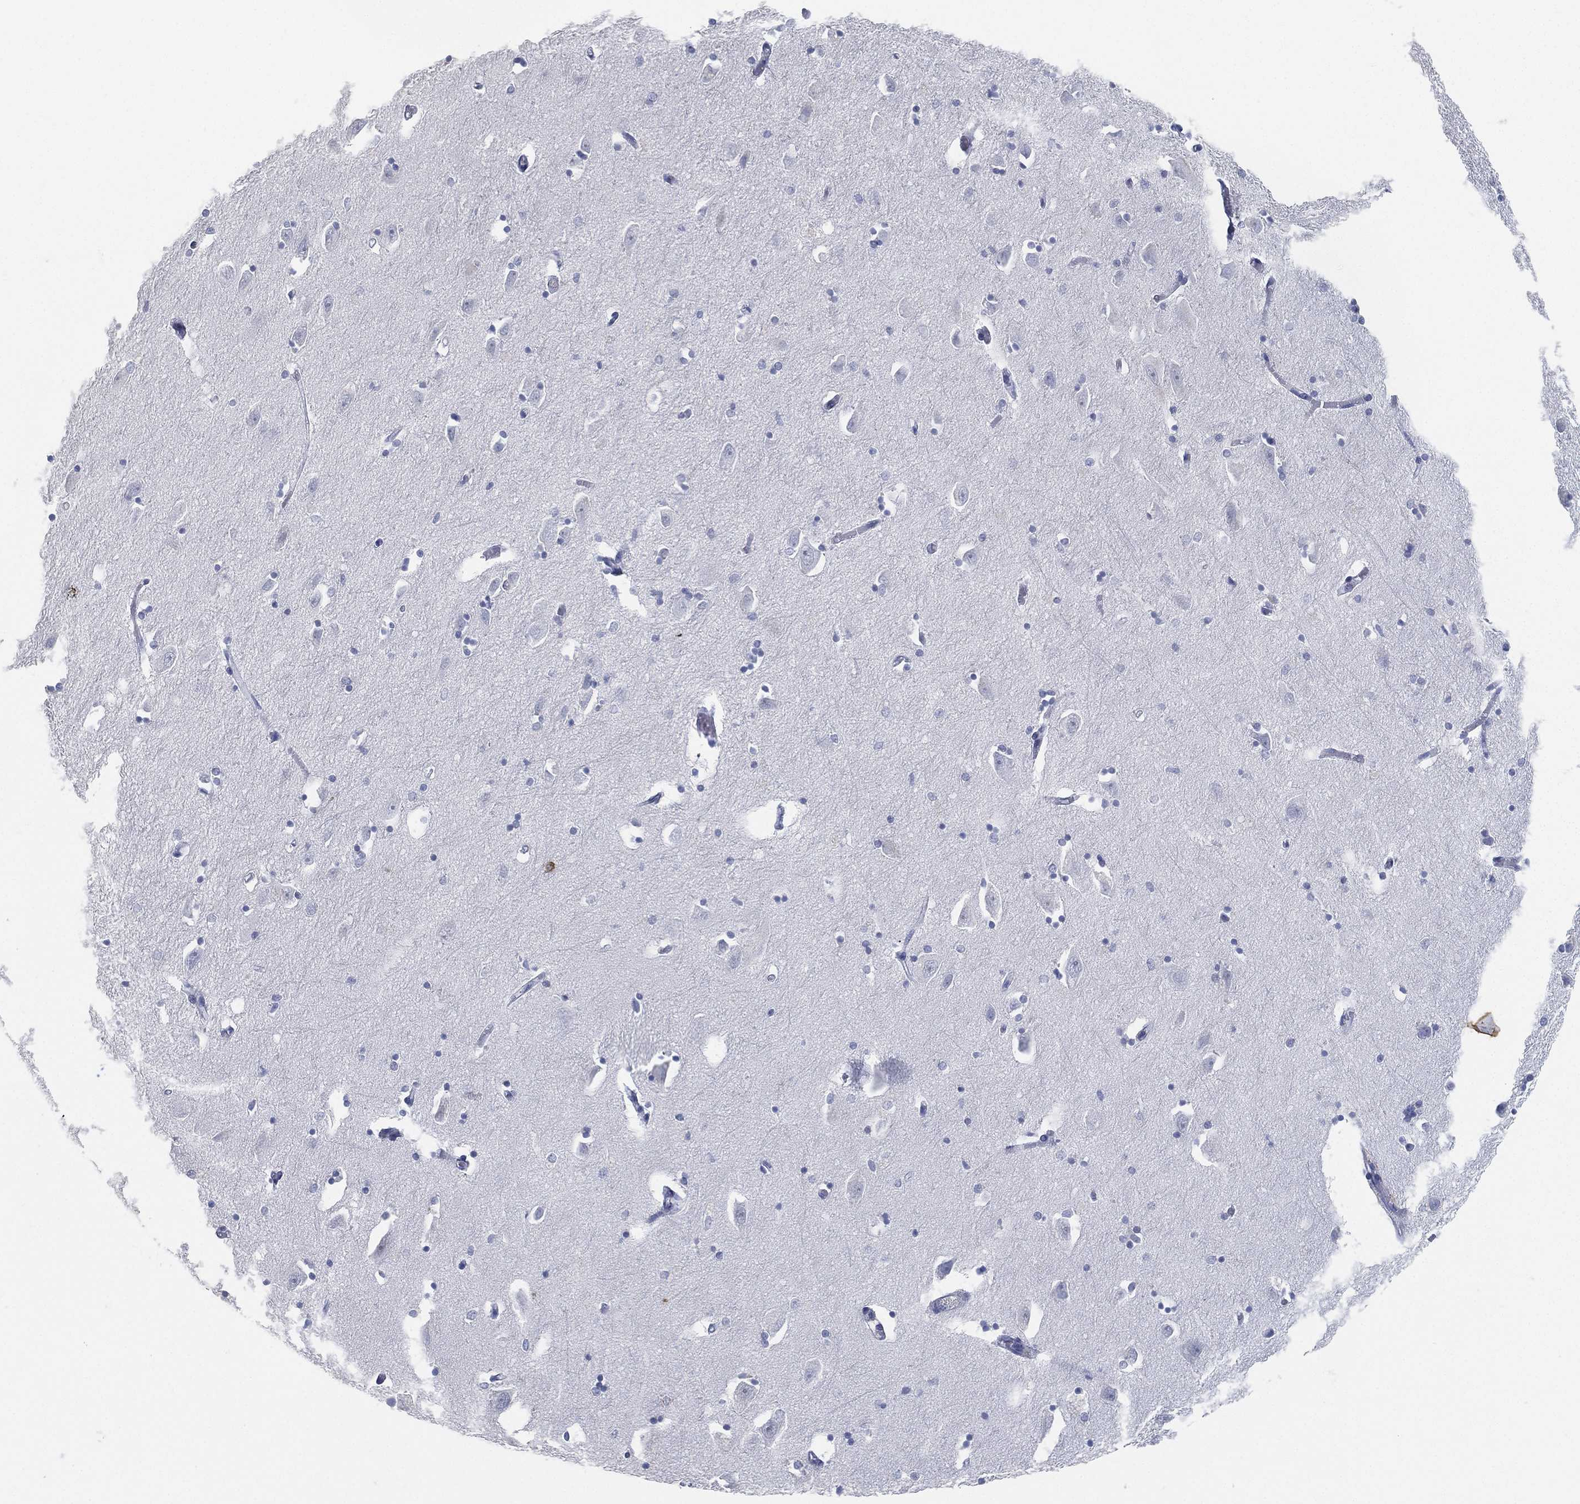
{"staining": {"intensity": "negative", "quantity": "none", "location": "none"}, "tissue": "hippocampus", "cell_type": "Glial cells", "image_type": "normal", "snomed": [{"axis": "morphology", "description": "Normal tissue, NOS"}, {"axis": "topography", "description": "Lateral ventricle wall"}, {"axis": "topography", "description": "Hippocampus"}], "caption": "Immunohistochemical staining of normal hippocampus exhibits no significant positivity in glial cells.", "gene": "FAM187B", "patient": {"sex": "female", "age": 63}}